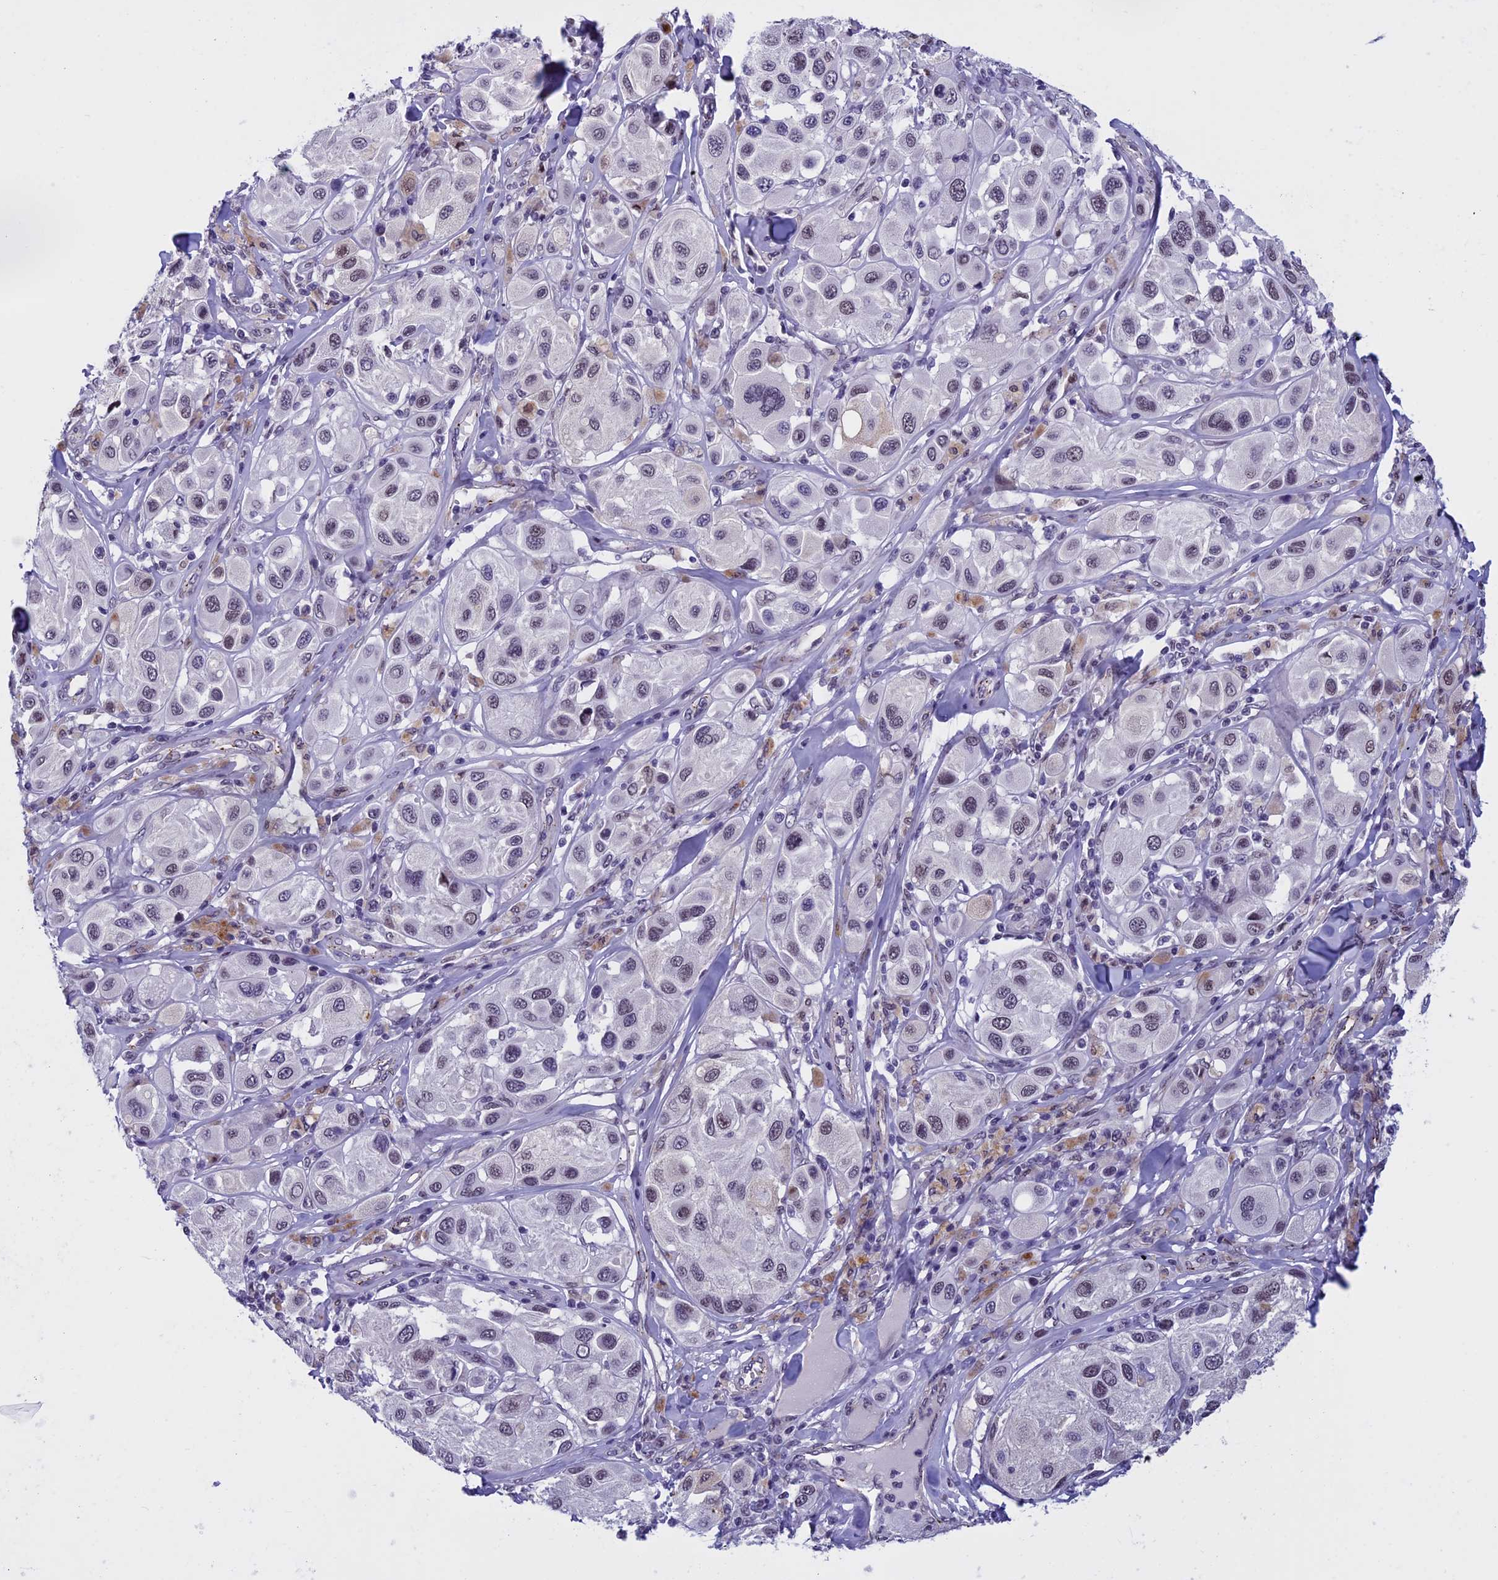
{"staining": {"intensity": "weak", "quantity": "25%-75%", "location": "nuclear"}, "tissue": "melanoma", "cell_type": "Tumor cells", "image_type": "cancer", "snomed": [{"axis": "morphology", "description": "Malignant melanoma, Metastatic site"}, {"axis": "topography", "description": "Skin"}], "caption": "A brown stain shows weak nuclear positivity of a protein in human malignant melanoma (metastatic site) tumor cells.", "gene": "NIPBL", "patient": {"sex": "male", "age": 41}}